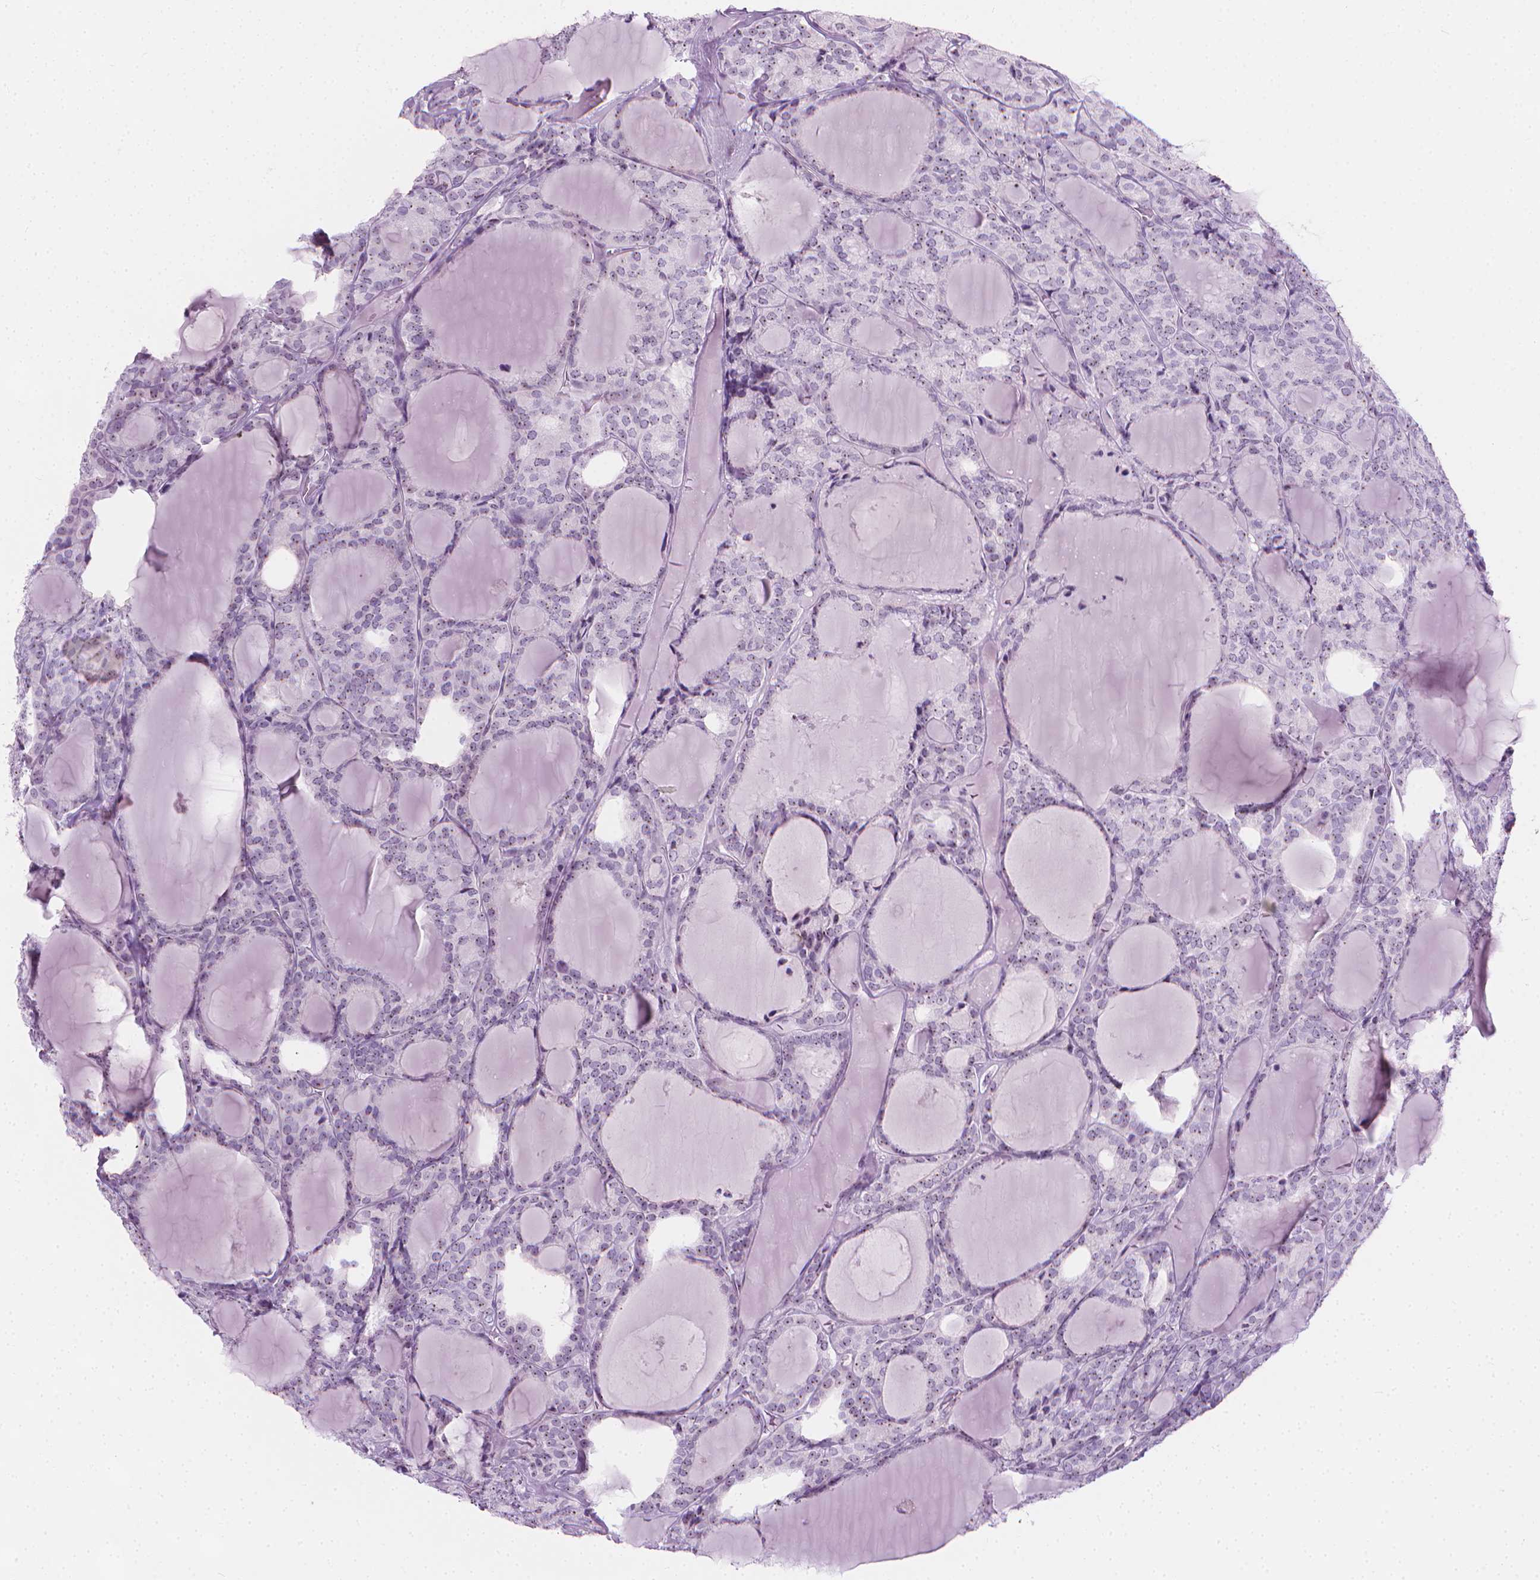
{"staining": {"intensity": "weak", "quantity": "25%-75%", "location": "nuclear"}, "tissue": "thyroid cancer", "cell_type": "Tumor cells", "image_type": "cancer", "snomed": [{"axis": "morphology", "description": "Follicular adenoma carcinoma, NOS"}, {"axis": "topography", "description": "Thyroid gland"}], "caption": "This is a photomicrograph of IHC staining of follicular adenoma carcinoma (thyroid), which shows weak staining in the nuclear of tumor cells.", "gene": "NOL7", "patient": {"sex": "male", "age": 74}}